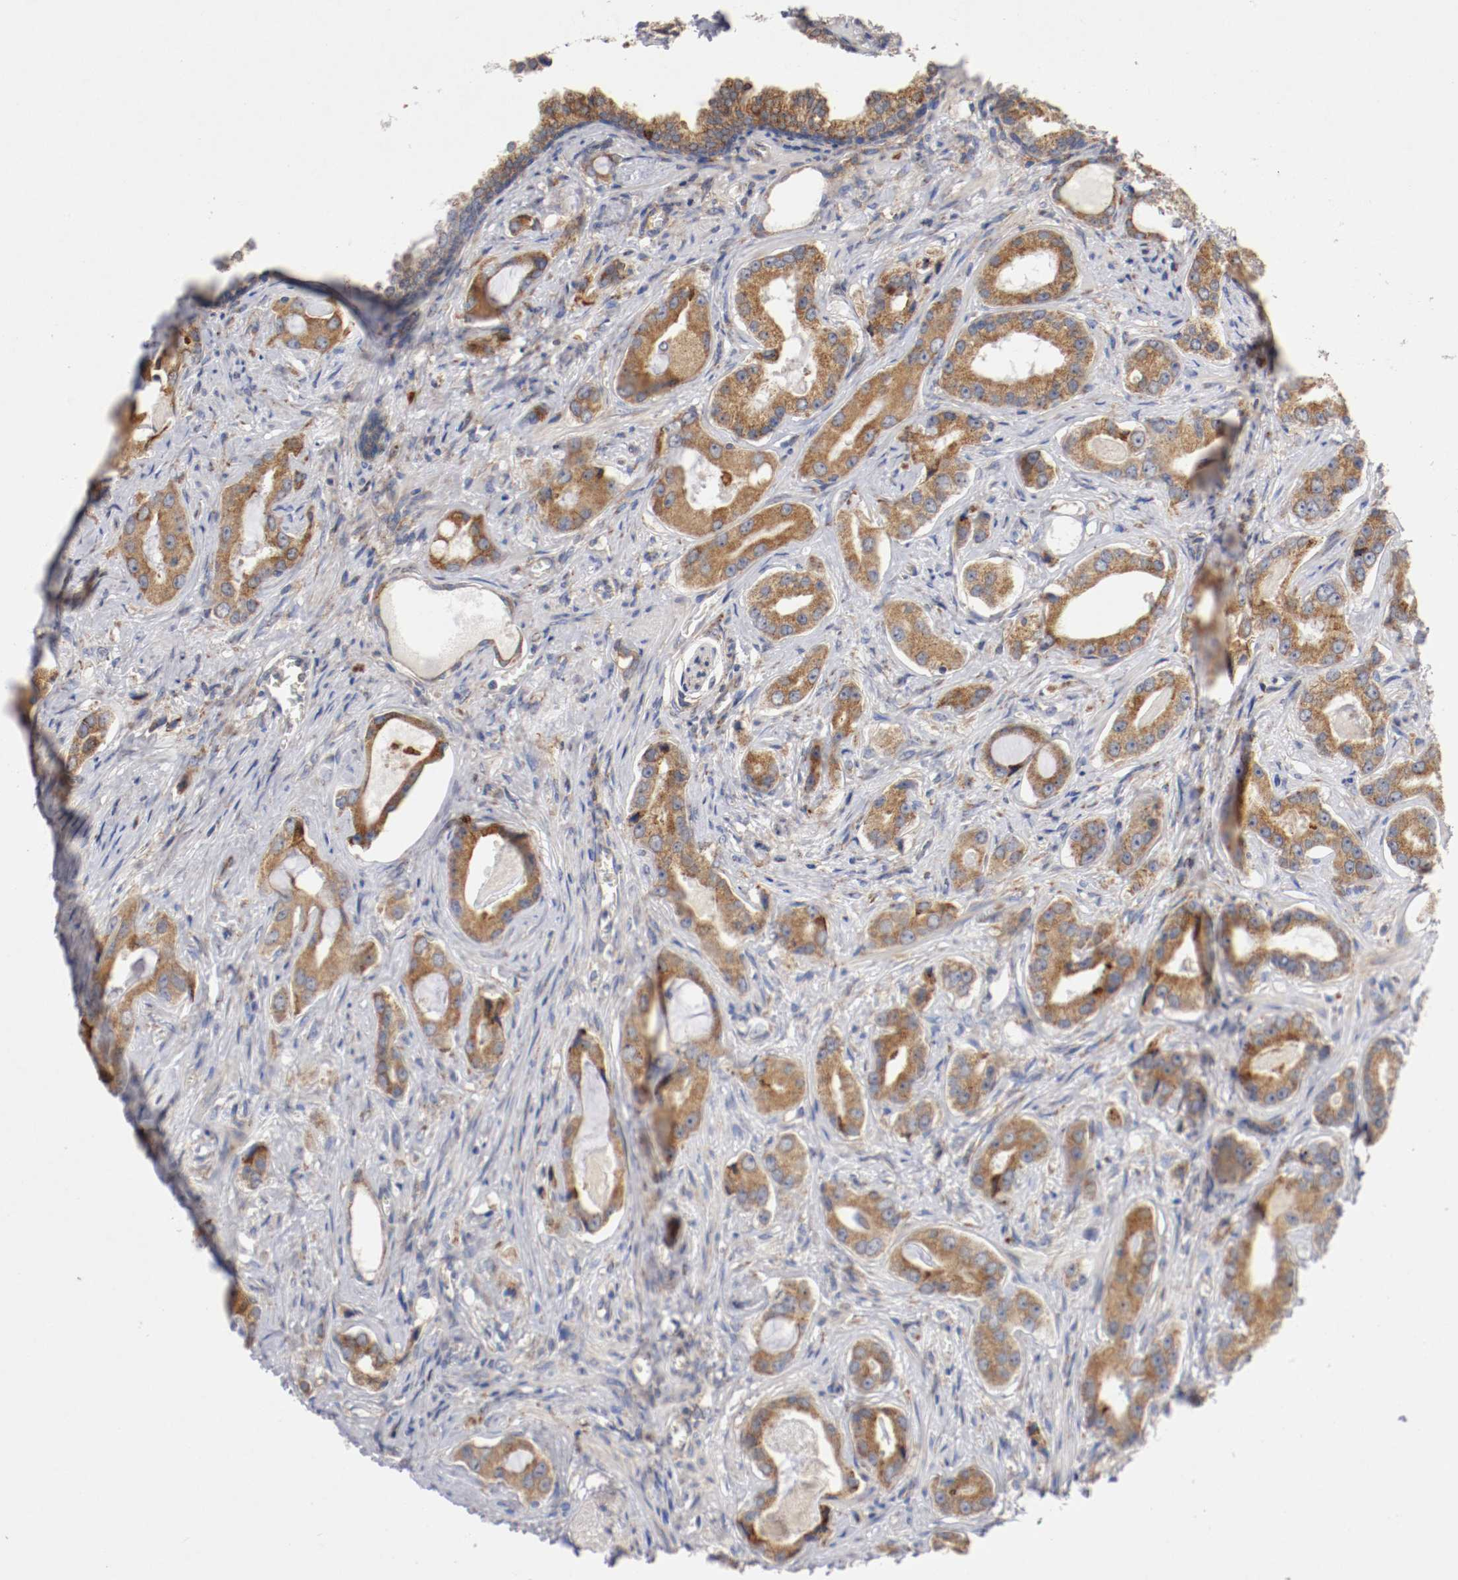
{"staining": {"intensity": "moderate", "quantity": ">75%", "location": "cytoplasmic/membranous"}, "tissue": "prostate cancer", "cell_type": "Tumor cells", "image_type": "cancer", "snomed": [{"axis": "morphology", "description": "Adenocarcinoma, Low grade"}, {"axis": "topography", "description": "Prostate"}], "caption": "A photomicrograph of prostate adenocarcinoma (low-grade) stained for a protein exhibits moderate cytoplasmic/membranous brown staining in tumor cells.", "gene": "TRAF2", "patient": {"sex": "male", "age": 59}}